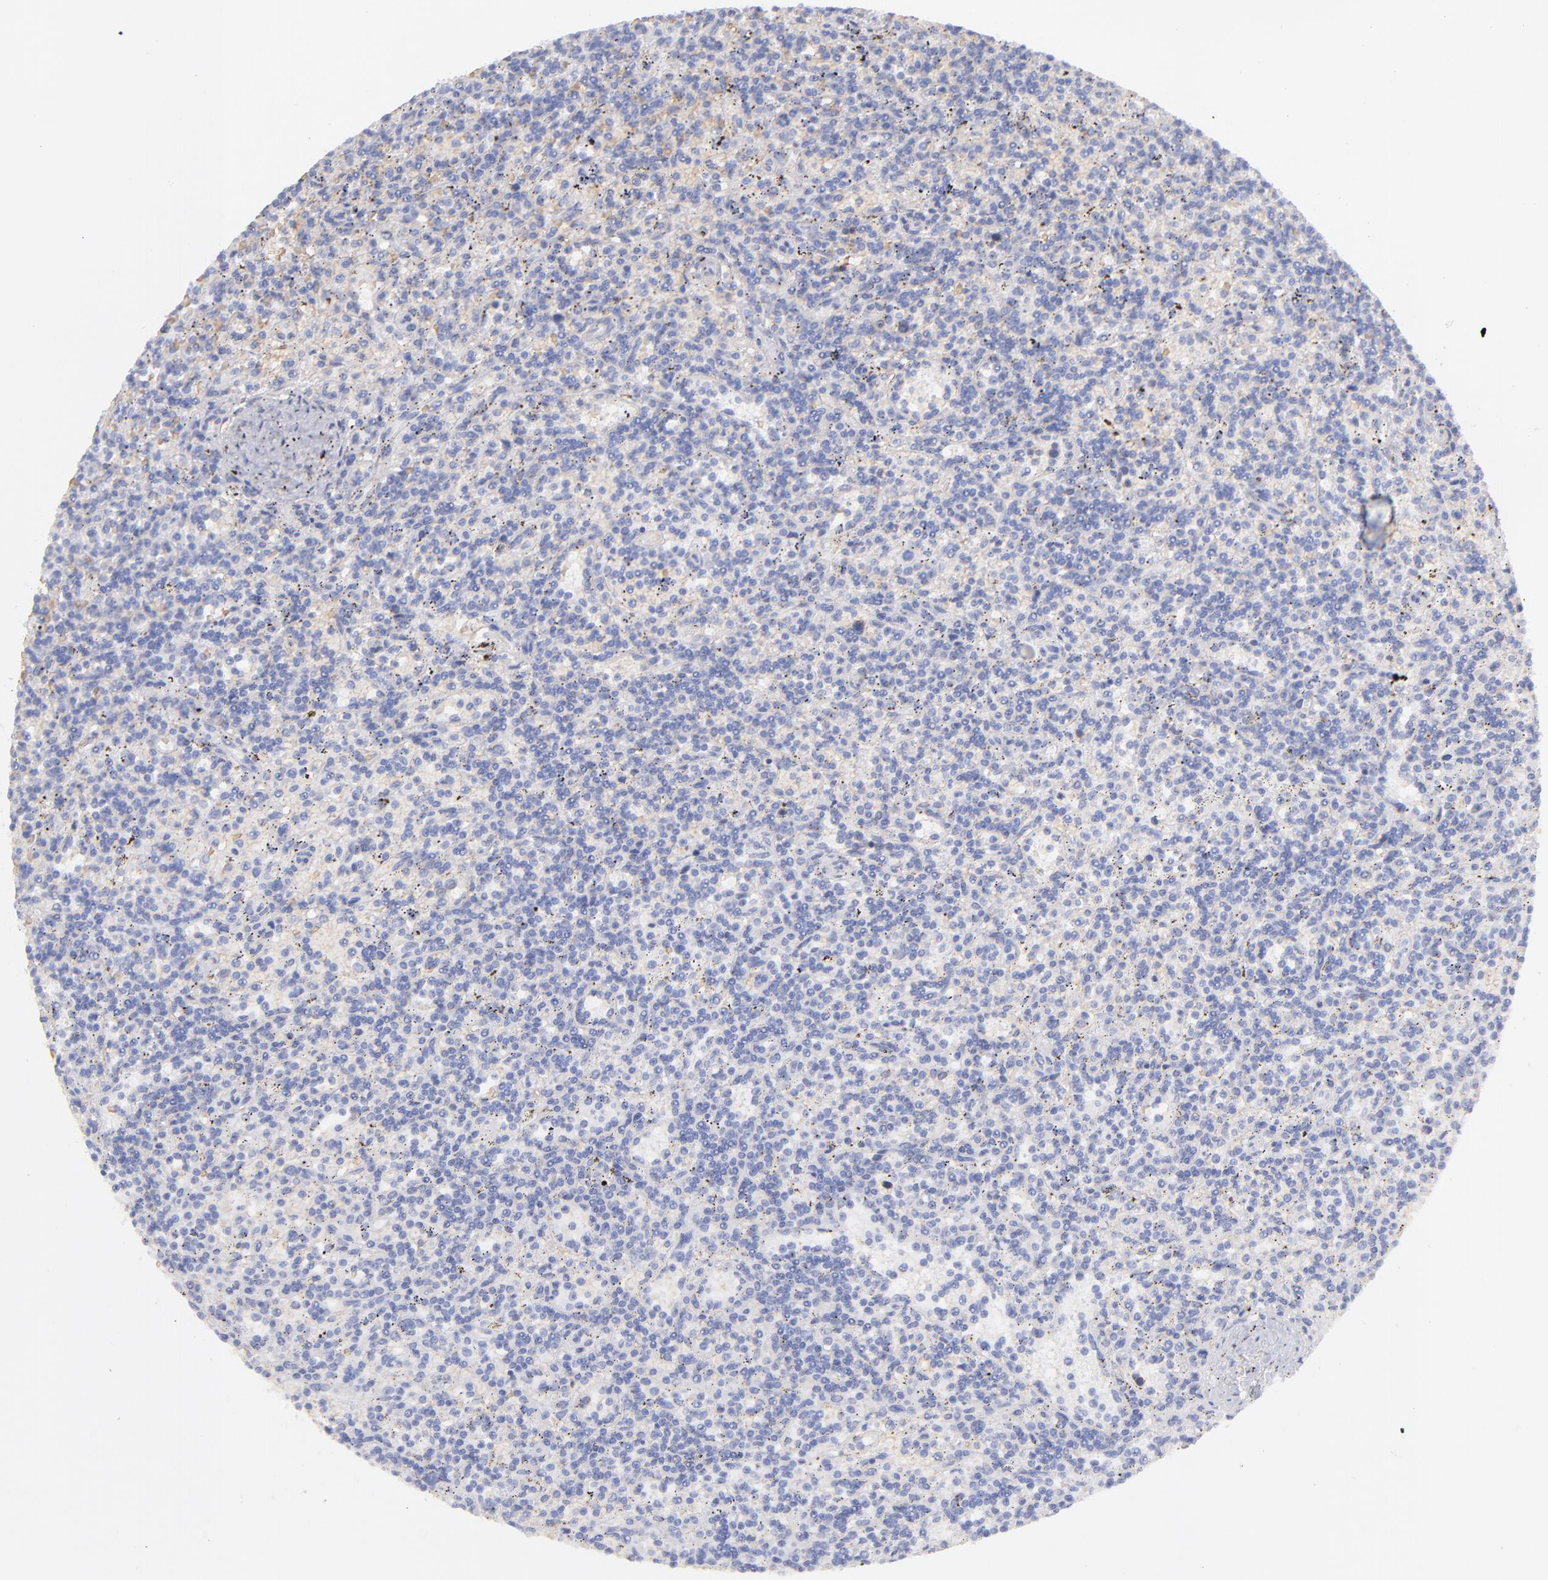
{"staining": {"intensity": "negative", "quantity": "none", "location": "none"}, "tissue": "lymphoma", "cell_type": "Tumor cells", "image_type": "cancer", "snomed": [{"axis": "morphology", "description": "Malignant lymphoma, non-Hodgkin's type, Low grade"}, {"axis": "topography", "description": "Spleen"}], "caption": "High magnification brightfield microscopy of malignant lymphoma, non-Hodgkin's type (low-grade) stained with DAB (3,3'-diaminobenzidine) (brown) and counterstained with hematoxylin (blue): tumor cells show no significant positivity.", "gene": "F13B", "patient": {"sex": "male", "age": 73}}